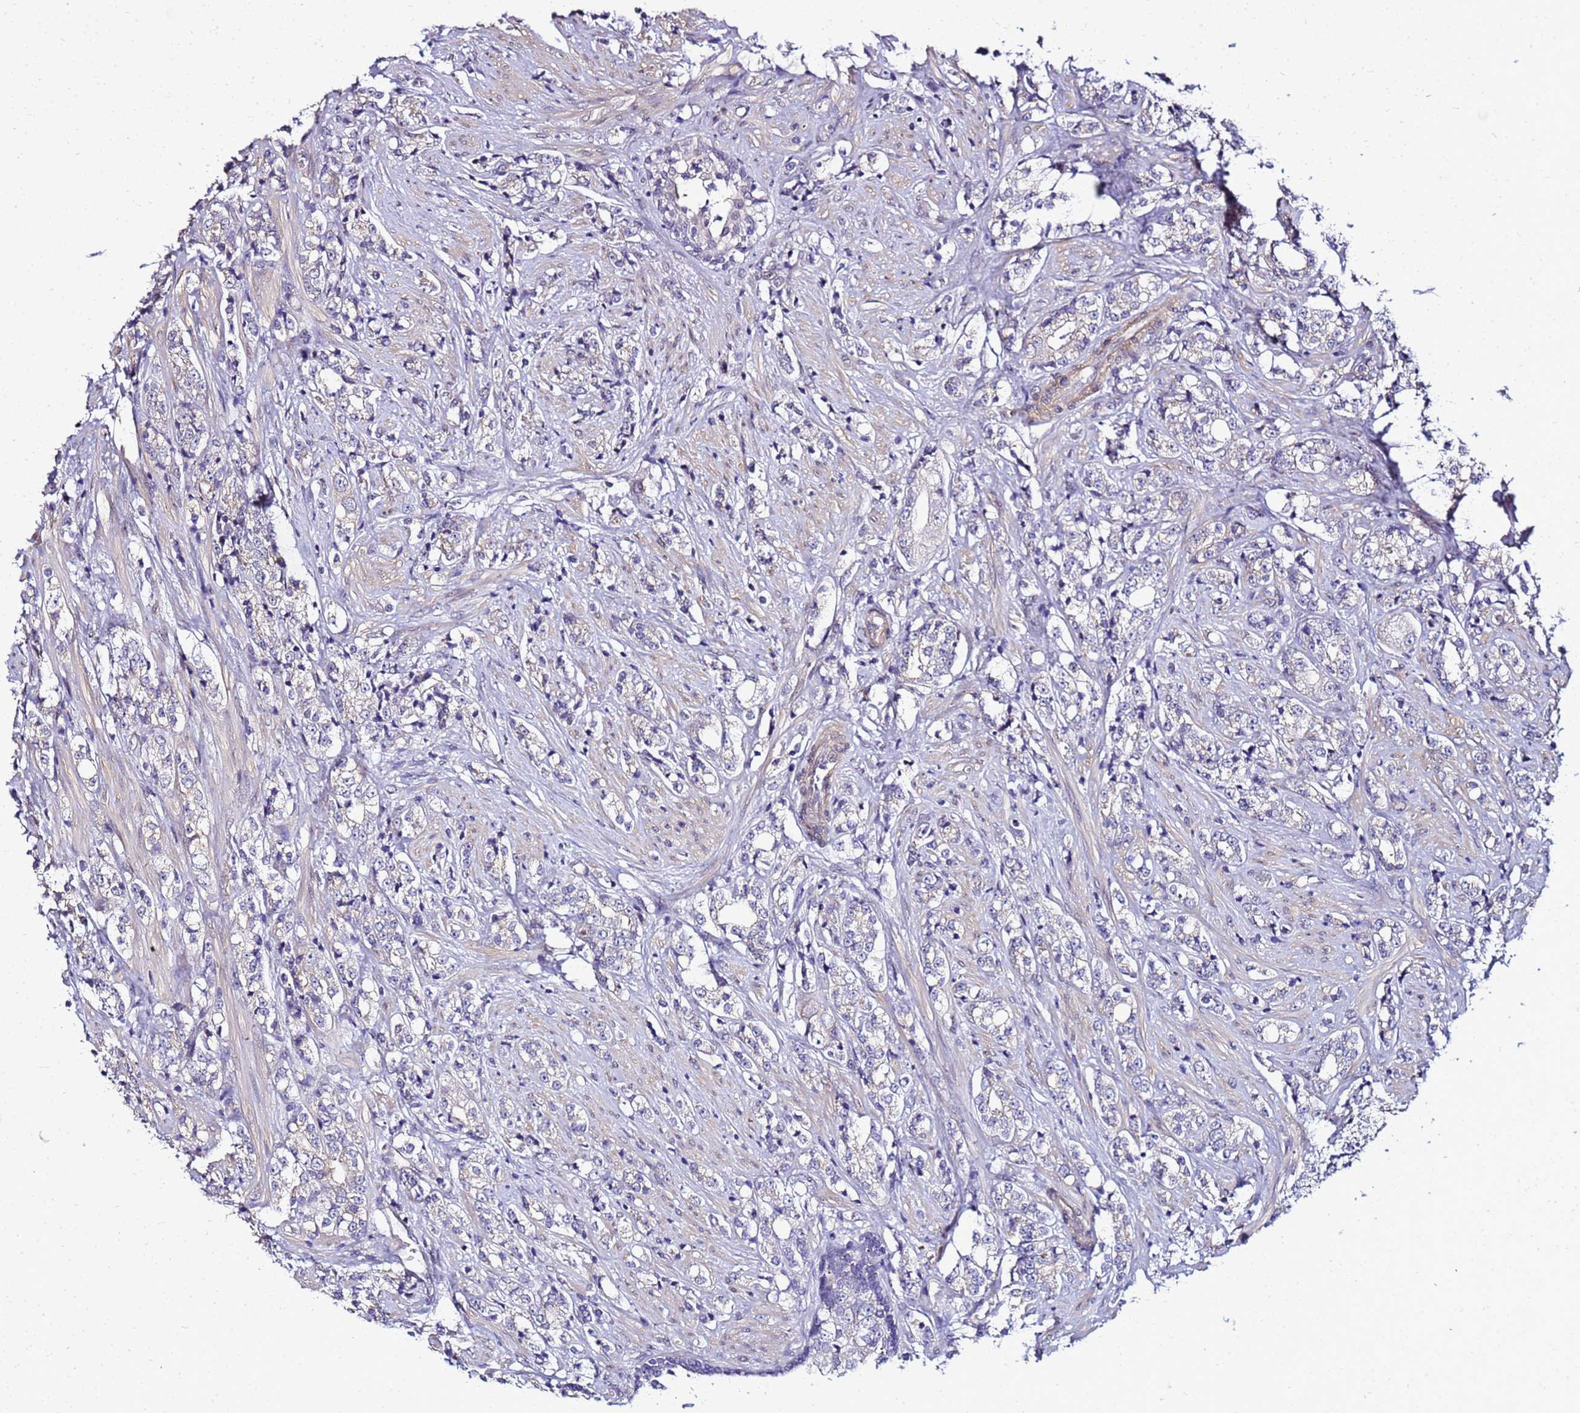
{"staining": {"intensity": "negative", "quantity": "none", "location": "none"}, "tissue": "prostate cancer", "cell_type": "Tumor cells", "image_type": "cancer", "snomed": [{"axis": "morphology", "description": "Adenocarcinoma, High grade"}, {"axis": "topography", "description": "Prostate"}], "caption": "This is a histopathology image of immunohistochemistry staining of high-grade adenocarcinoma (prostate), which shows no expression in tumor cells.", "gene": "FAM166B", "patient": {"sex": "male", "age": 69}}